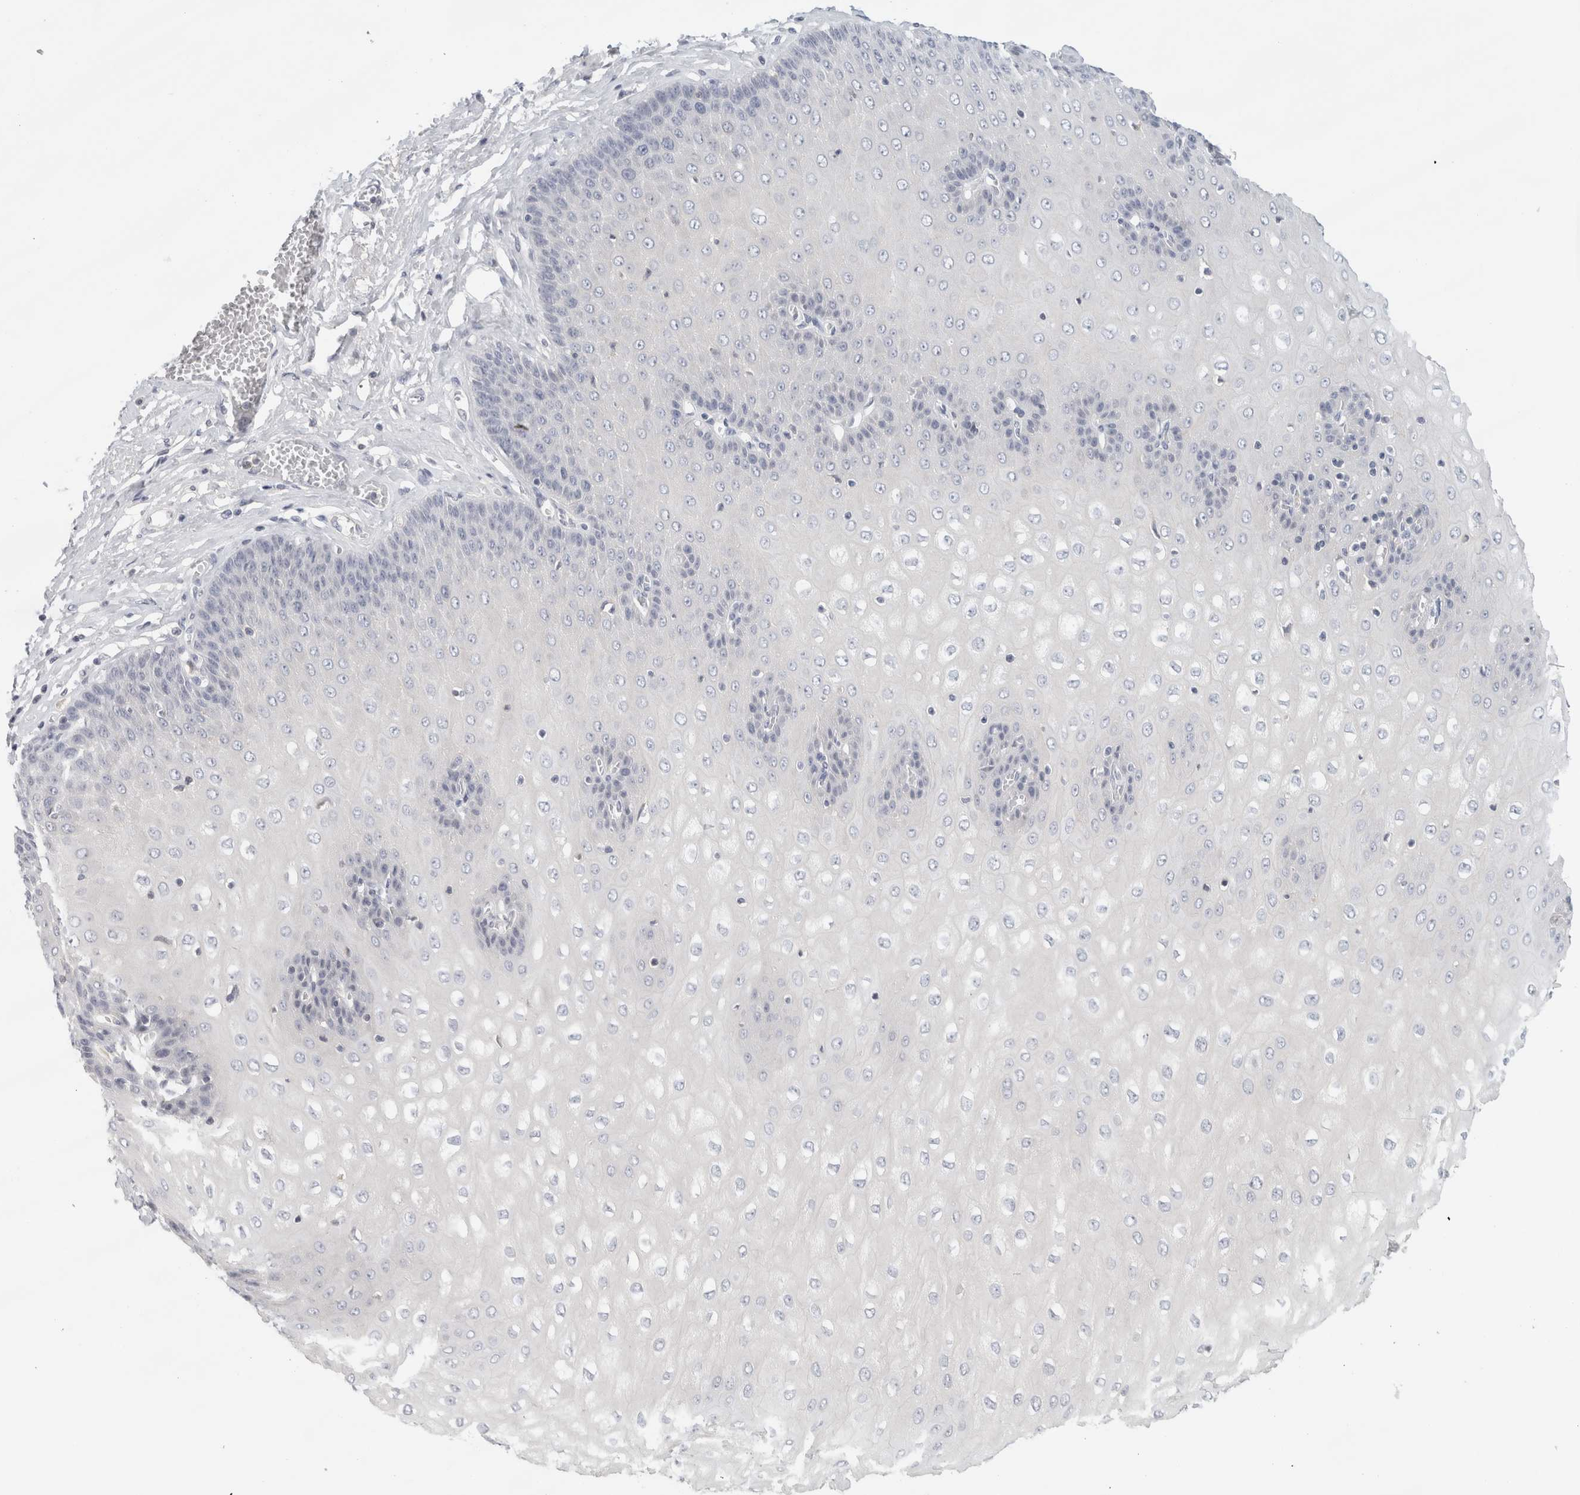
{"staining": {"intensity": "negative", "quantity": "none", "location": "none"}, "tissue": "esophagus", "cell_type": "Squamous epithelial cells", "image_type": "normal", "snomed": [{"axis": "morphology", "description": "Normal tissue, NOS"}, {"axis": "topography", "description": "Esophagus"}], "caption": "The IHC photomicrograph has no significant expression in squamous epithelial cells of esophagus. Brightfield microscopy of immunohistochemistry (IHC) stained with DAB (3,3'-diaminobenzidine) (brown) and hematoxylin (blue), captured at high magnification.", "gene": "STK31", "patient": {"sex": "male", "age": 60}}